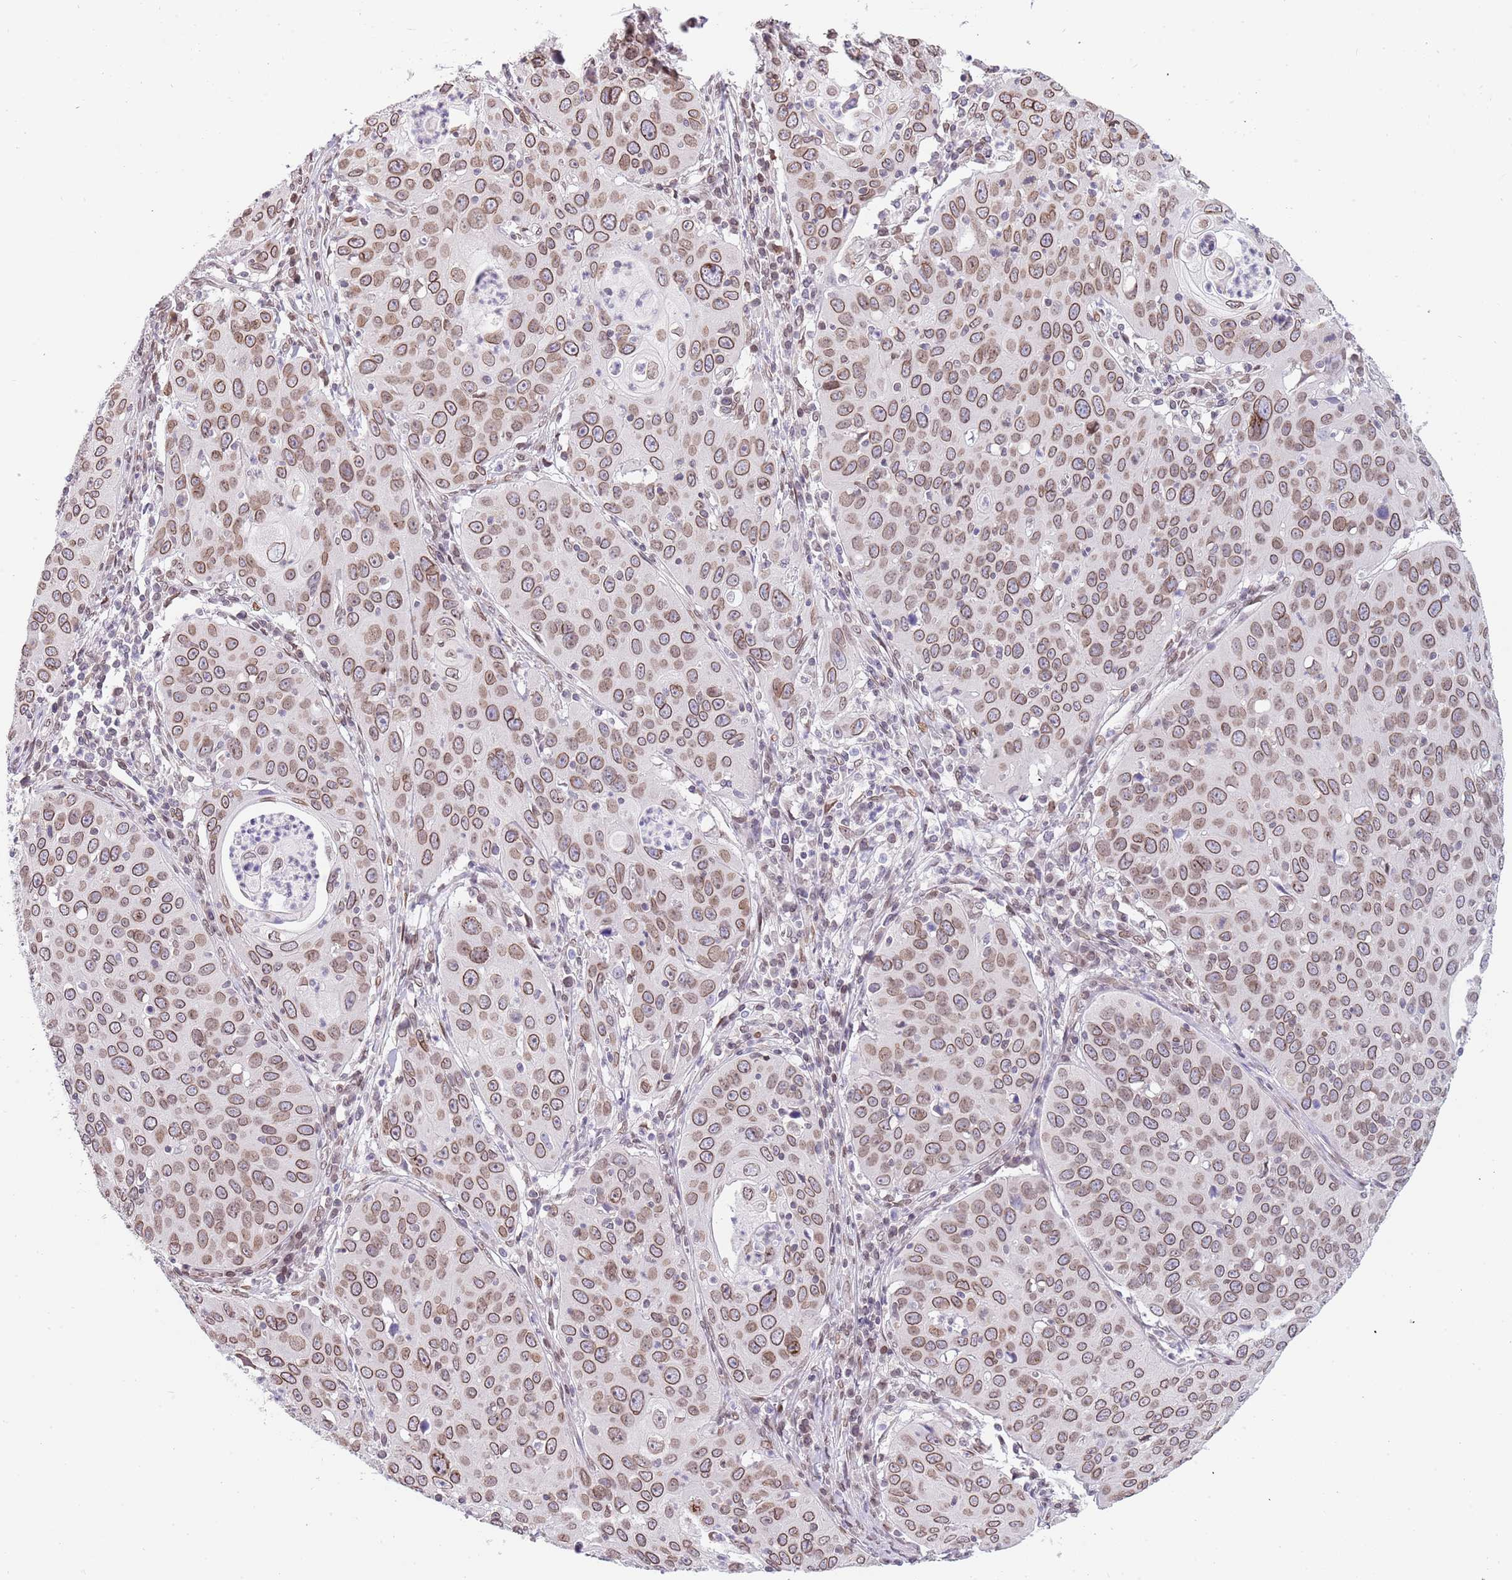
{"staining": {"intensity": "moderate", "quantity": ">75%", "location": "cytoplasmic/membranous,nuclear"}, "tissue": "cervical cancer", "cell_type": "Tumor cells", "image_type": "cancer", "snomed": [{"axis": "morphology", "description": "Squamous cell carcinoma, NOS"}, {"axis": "topography", "description": "Cervix"}], "caption": "Protein staining reveals moderate cytoplasmic/membranous and nuclear positivity in approximately >75% of tumor cells in cervical cancer (squamous cell carcinoma). The staining was performed using DAB to visualize the protein expression in brown, while the nuclei were stained in blue with hematoxylin (Magnification: 20x).", "gene": "KLHDC2", "patient": {"sex": "female", "age": 36}}